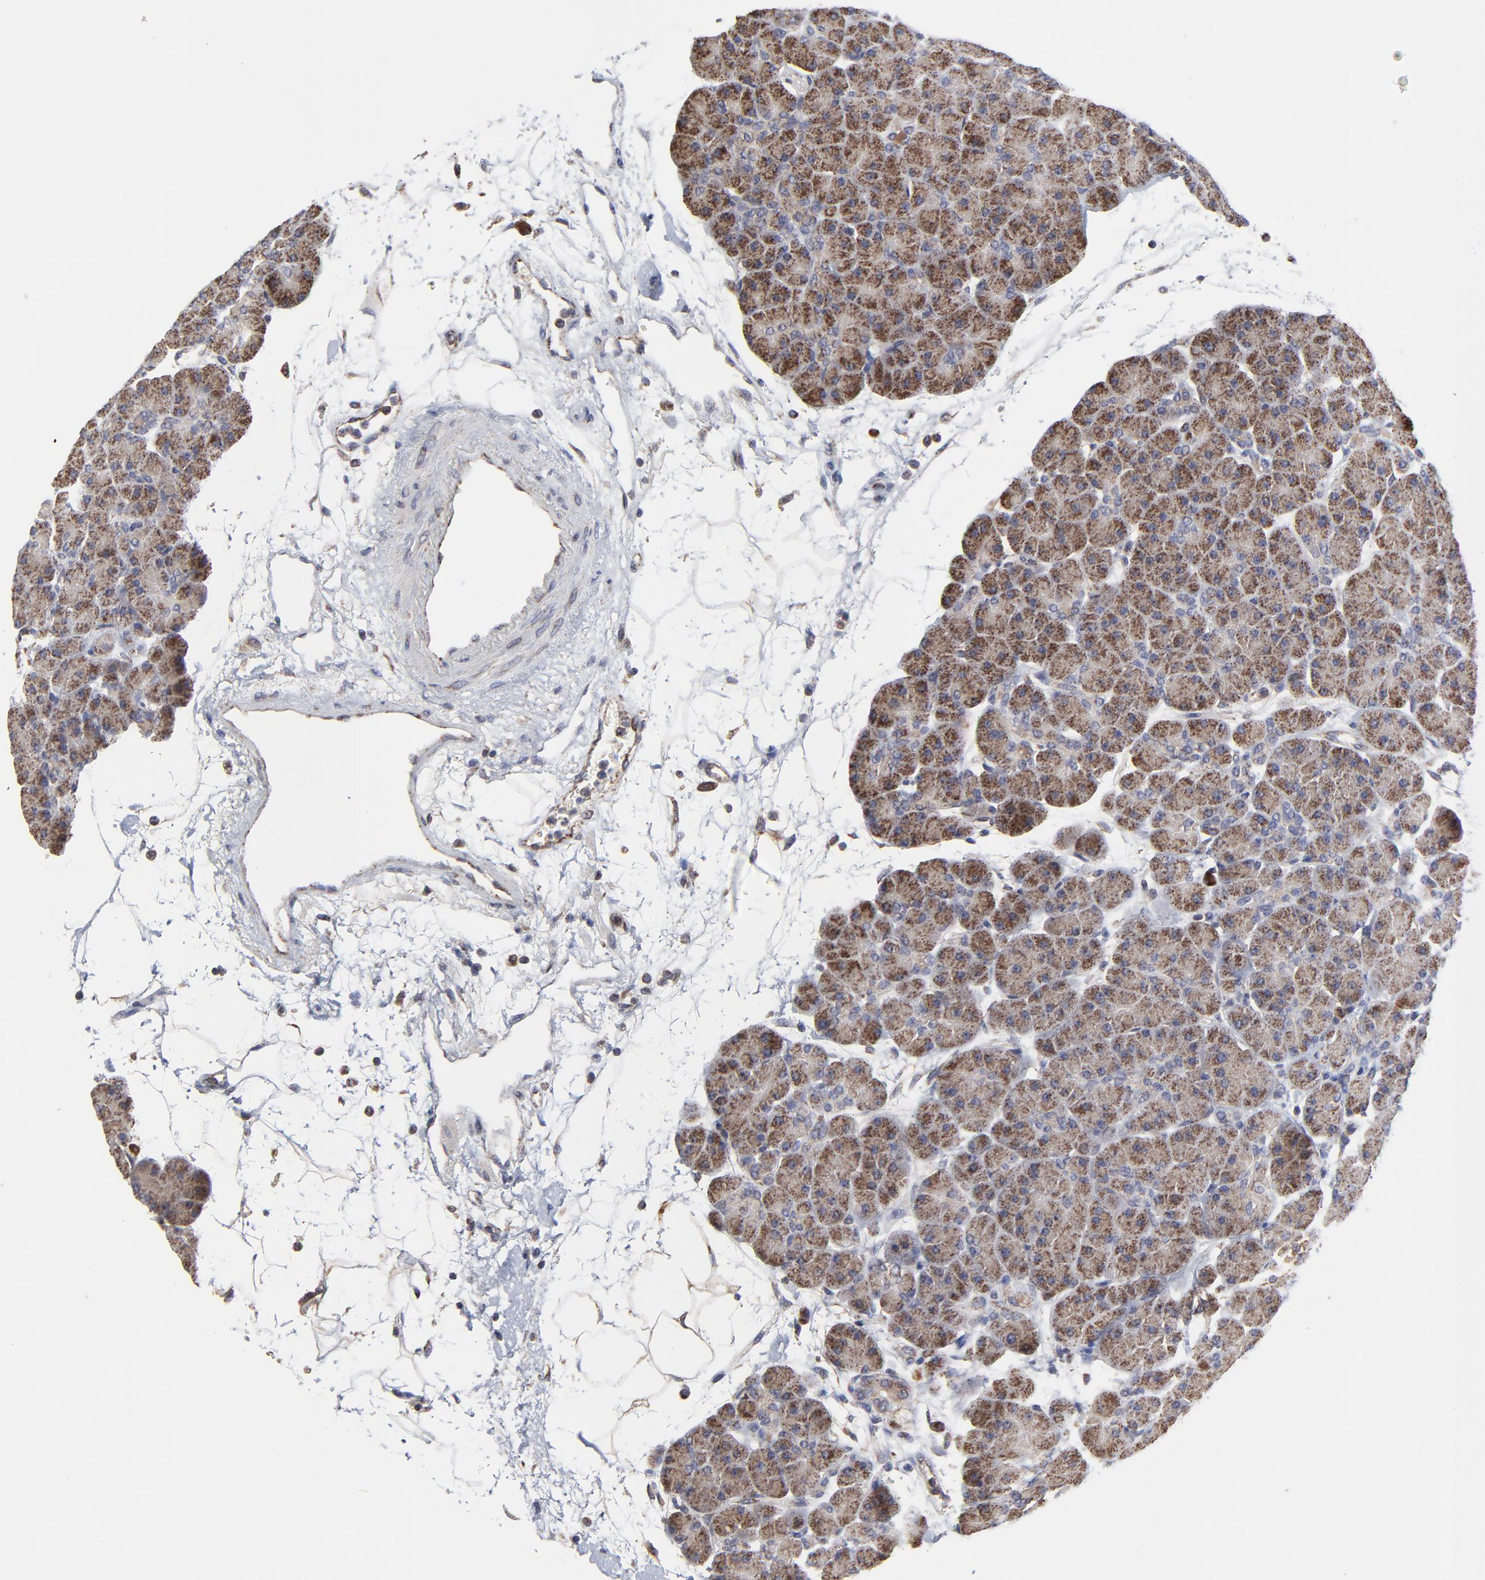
{"staining": {"intensity": "moderate", "quantity": ">75%", "location": "cytoplasmic/membranous"}, "tissue": "pancreas", "cell_type": "Exocrine glandular cells", "image_type": "normal", "snomed": [{"axis": "morphology", "description": "Normal tissue, NOS"}, {"axis": "topography", "description": "Pancreas"}], "caption": "Brown immunohistochemical staining in benign human pancreas displays moderate cytoplasmic/membranous staining in about >75% of exocrine glandular cells.", "gene": "ZNF550", "patient": {"sex": "male", "age": 66}}